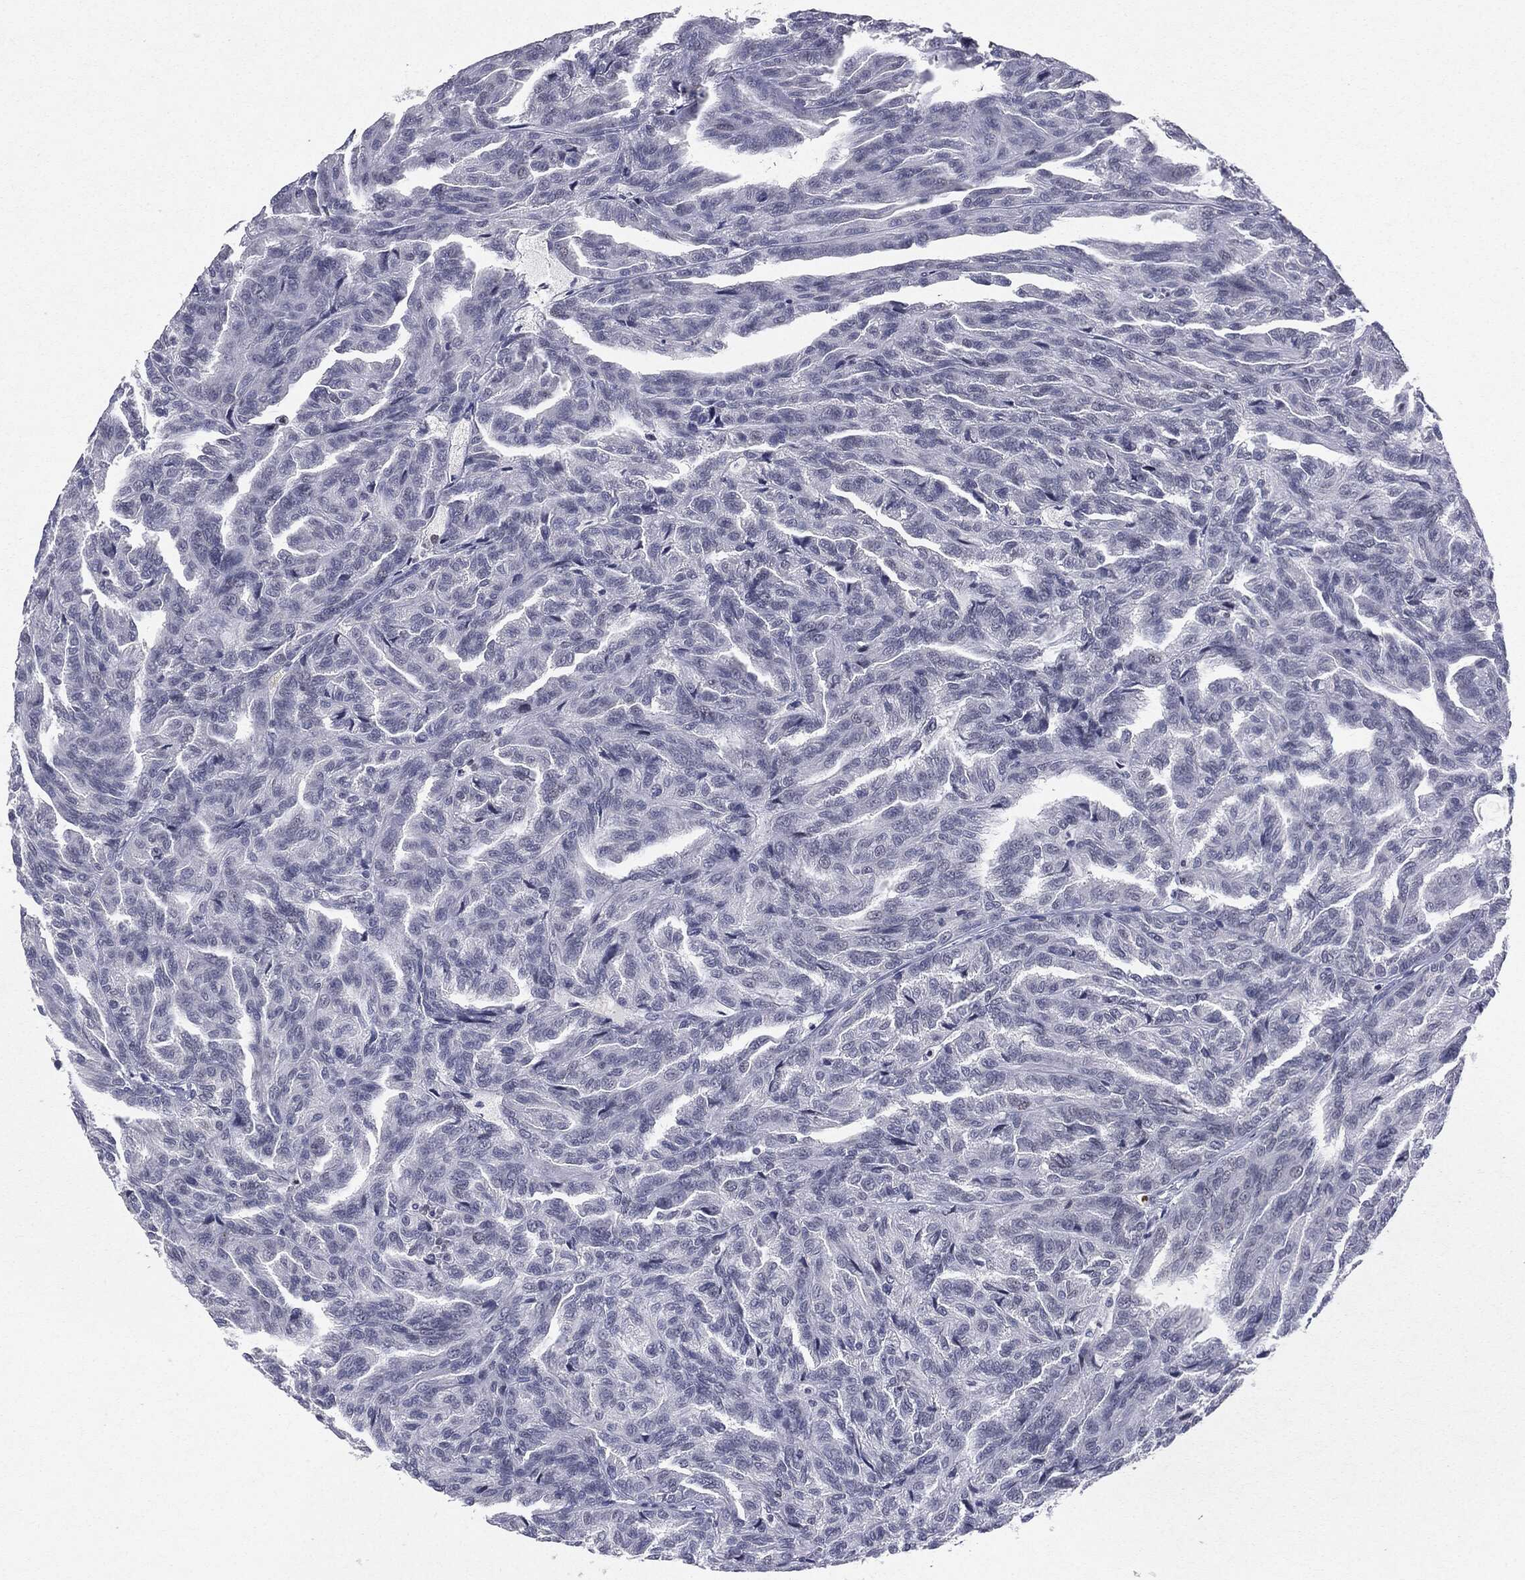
{"staining": {"intensity": "negative", "quantity": "none", "location": "none"}, "tissue": "renal cancer", "cell_type": "Tumor cells", "image_type": "cancer", "snomed": [{"axis": "morphology", "description": "Adenocarcinoma, NOS"}, {"axis": "topography", "description": "Kidney"}], "caption": "Tumor cells are negative for brown protein staining in renal cancer.", "gene": "KIF2C", "patient": {"sex": "male", "age": 79}}